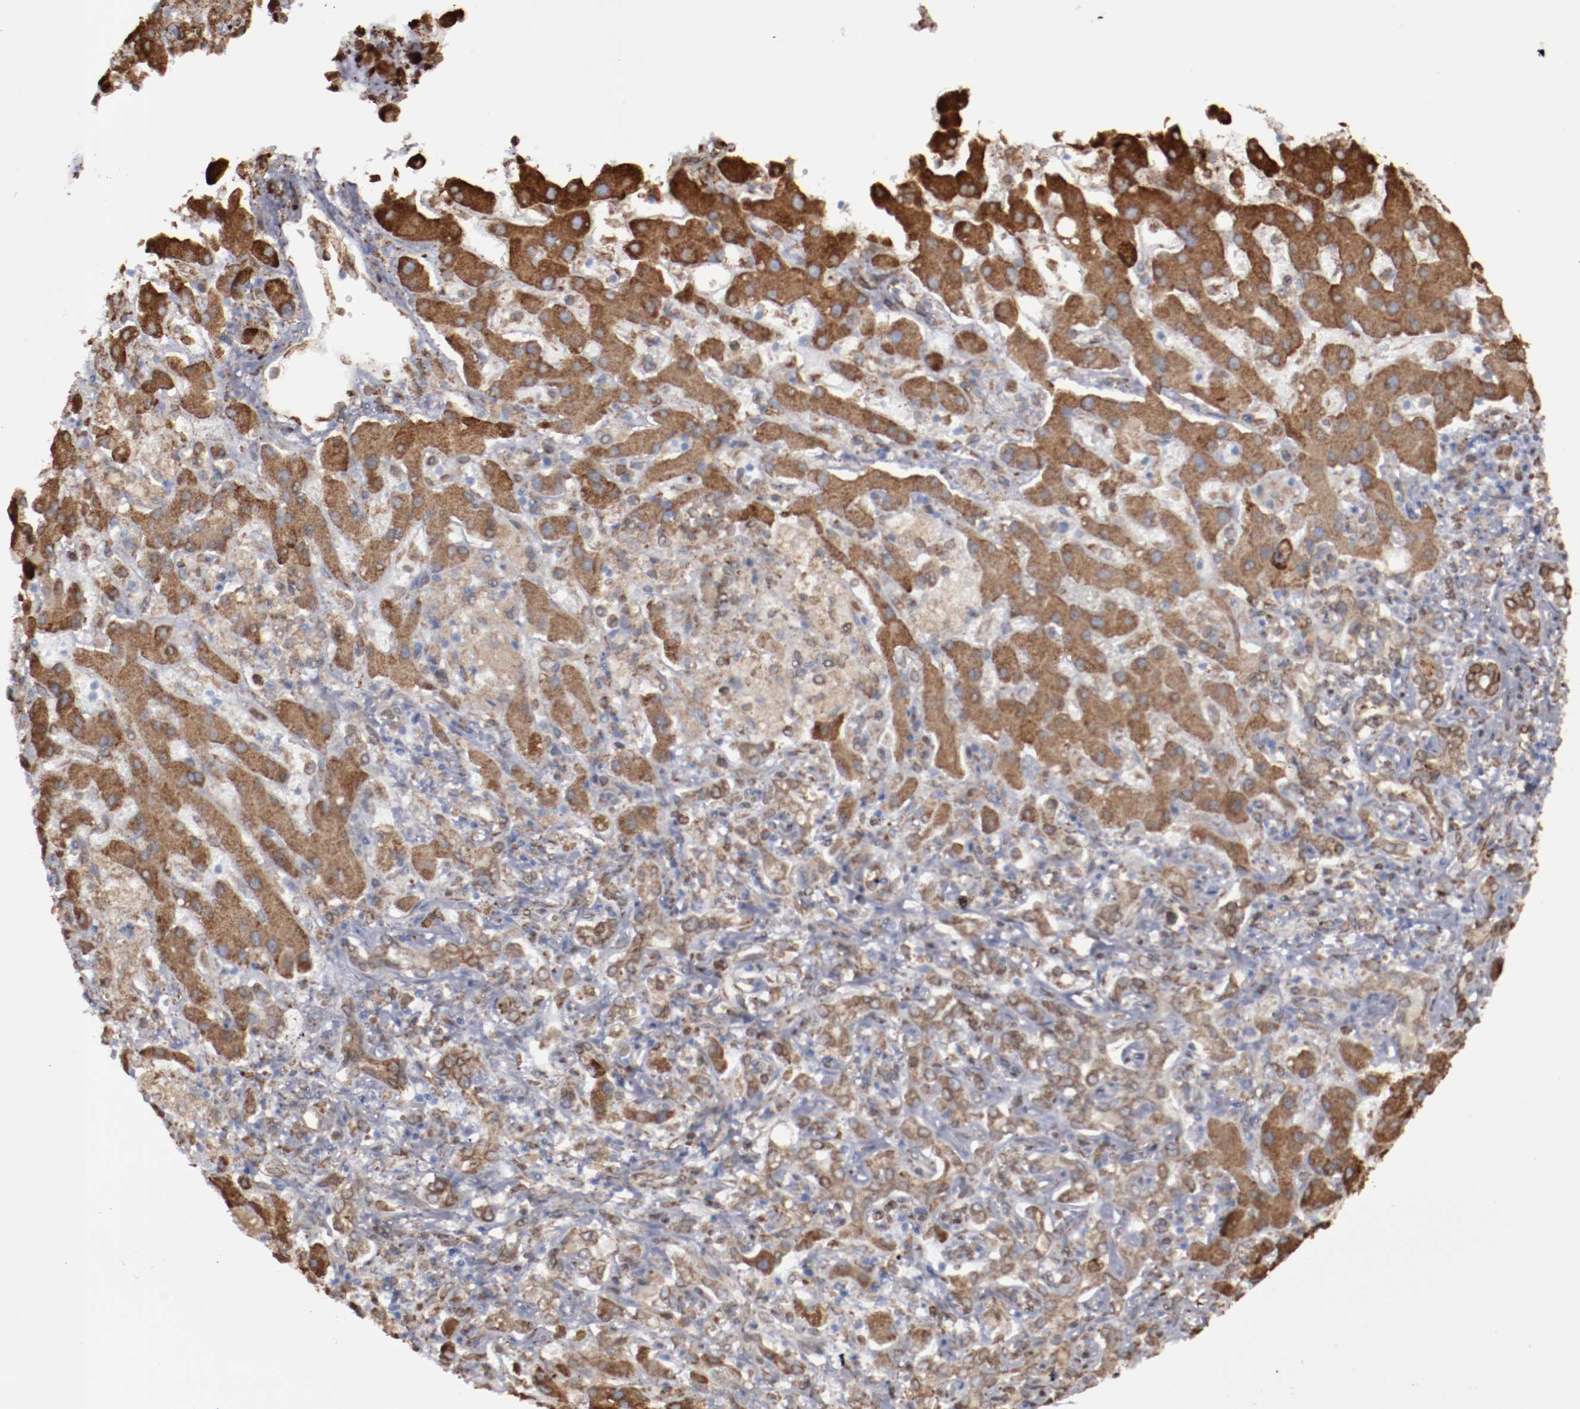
{"staining": {"intensity": "moderate", "quantity": ">75%", "location": "cytoplasmic/membranous"}, "tissue": "liver cancer", "cell_type": "Tumor cells", "image_type": "cancer", "snomed": [{"axis": "morphology", "description": "Cholangiocarcinoma"}, {"axis": "topography", "description": "Liver"}], "caption": "Immunohistochemistry (DAB) staining of human cholangiocarcinoma (liver) reveals moderate cytoplasmic/membranous protein positivity in approximately >75% of tumor cells.", "gene": "ERLIN2", "patient": {"sex": "male", "age": 50}}